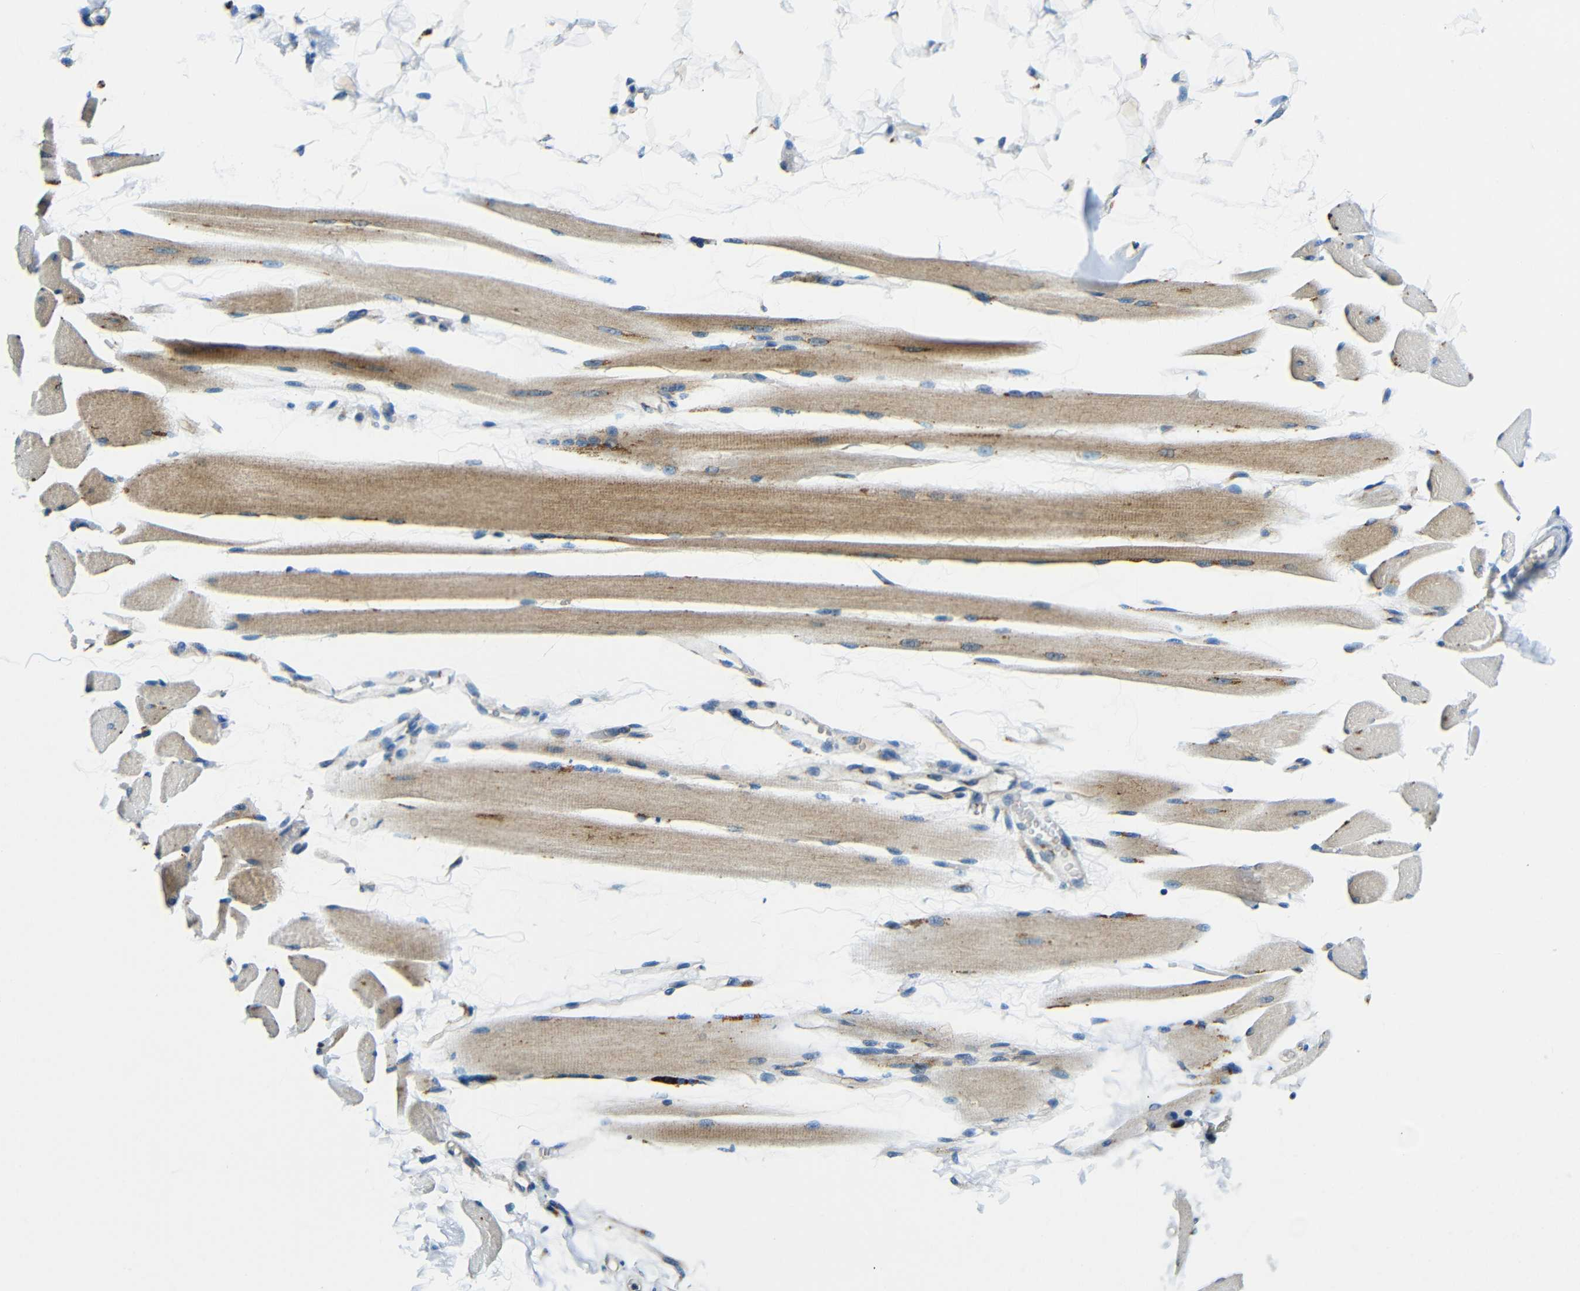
{"staining": {"intensity": "moderate", "quantity": ">75%", "location": "cytoplasmic/membranous"}, "tissue": "skeletal muscle", "cell_type": "Myocytes", "image_type": "normal", "snomed": [{"axis": "morphology", "description": "Normal tissue, NOS"}, {"axis": "topography", "description": "Skeletal muscle"}, {"axis": "topography", "description": "Oral tissue"}, {"axis": "topography", "description": "Peripheral nerve tissue"}], "caption": "Moderate cytoplasmic/membranous staining is present in about >75% of myocytes in benign skeletal muscle.", "gene": "USO1", "patient": {"sex": "female", "age": 84}}